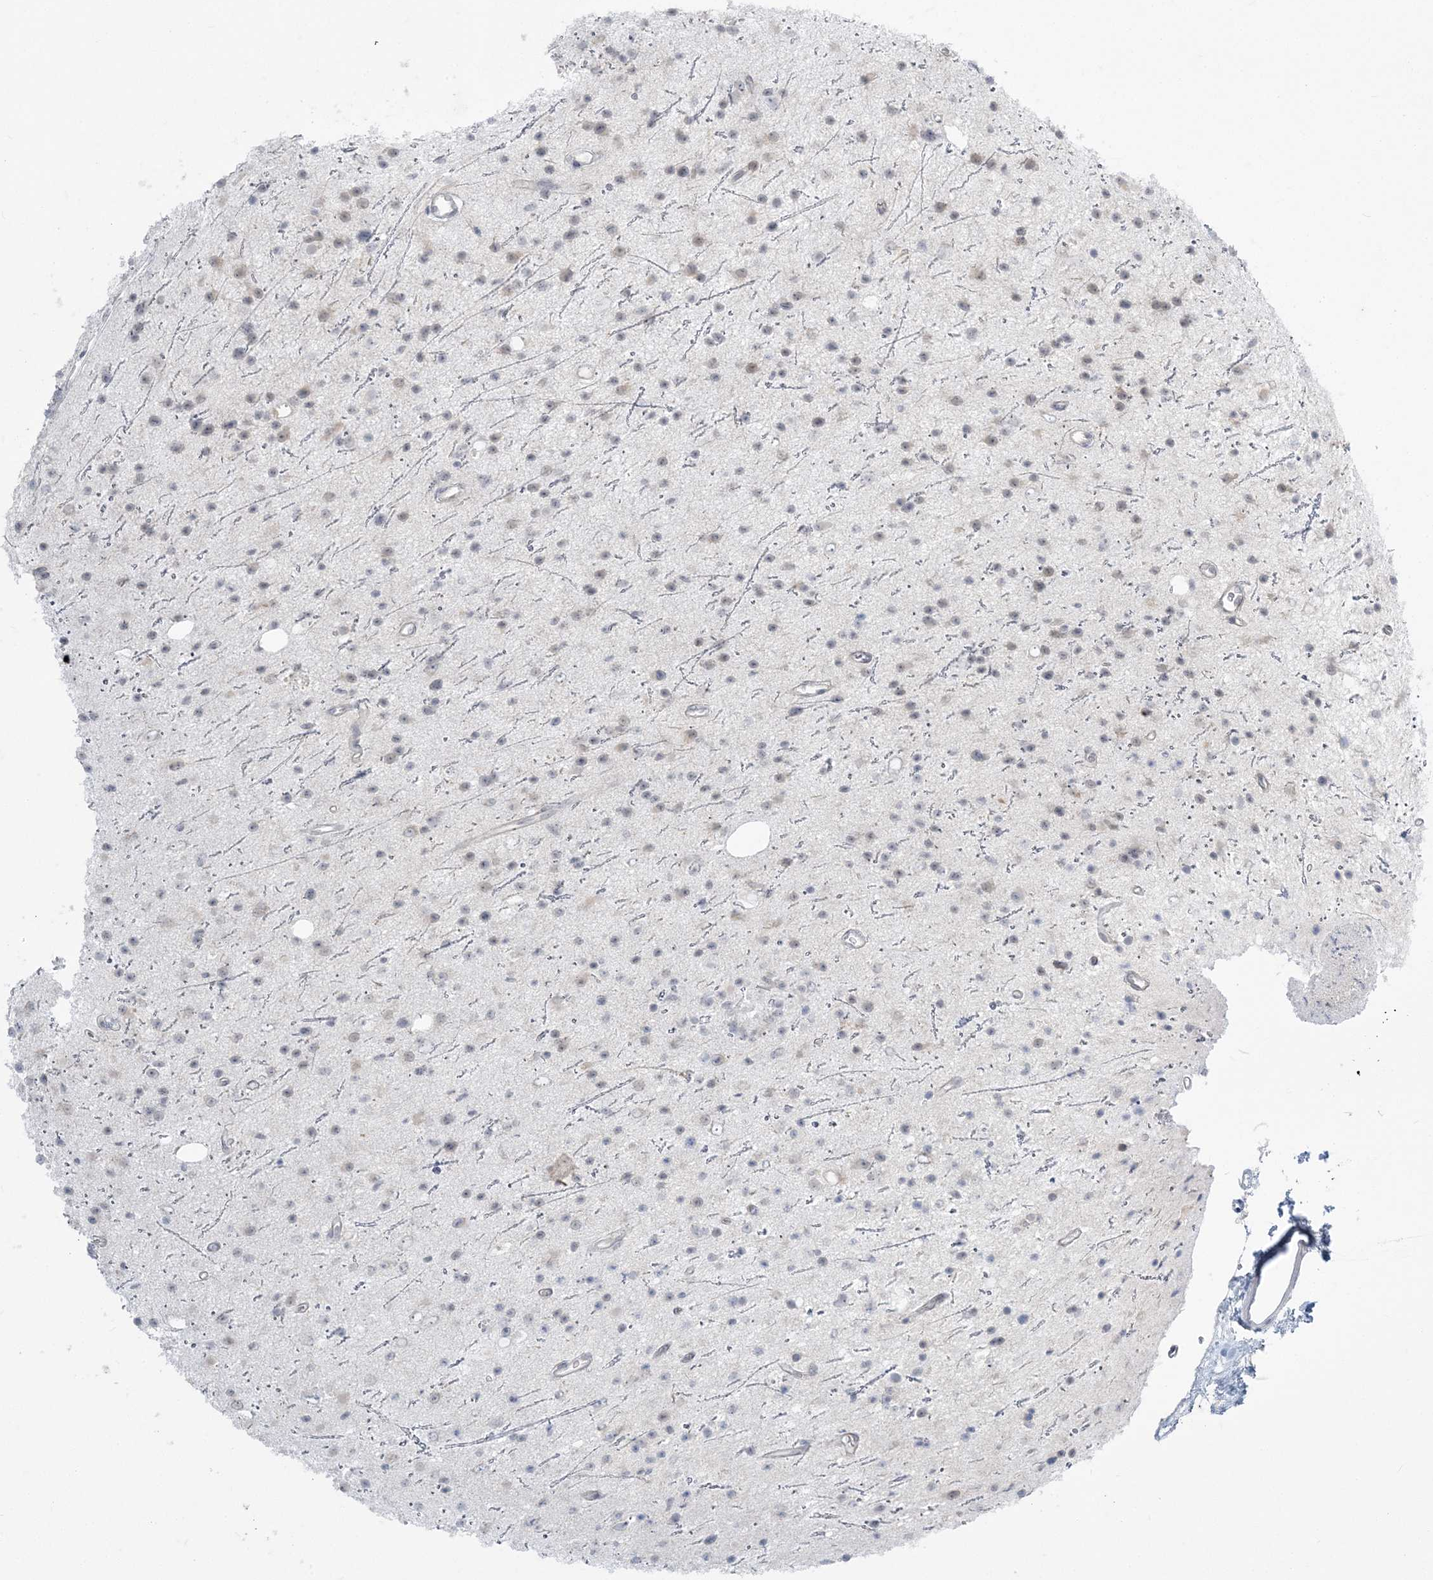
{"staining": {"intensity": "negative", "quantity": "none", "location": "none"}, "tissue": "glioma", "cell_type": "Tumor cells", "image_type": "cancer", "snomed": [{"axis": "morphology", "description": "Glioma, malignant, Low grade"}, {"axis": "topography", "description": "Cerebral cortex"}], "caption": "Protein analysis of glioma shows no significant expression in tumor cells. The staining was performed using DAB to visualize the protein expression in brown, while the nuclei were stained in blue with hematoxylin (Magnification: 20x).", "gene": "ZC3H6", "patient": {"sex": "female", "age": 39}}